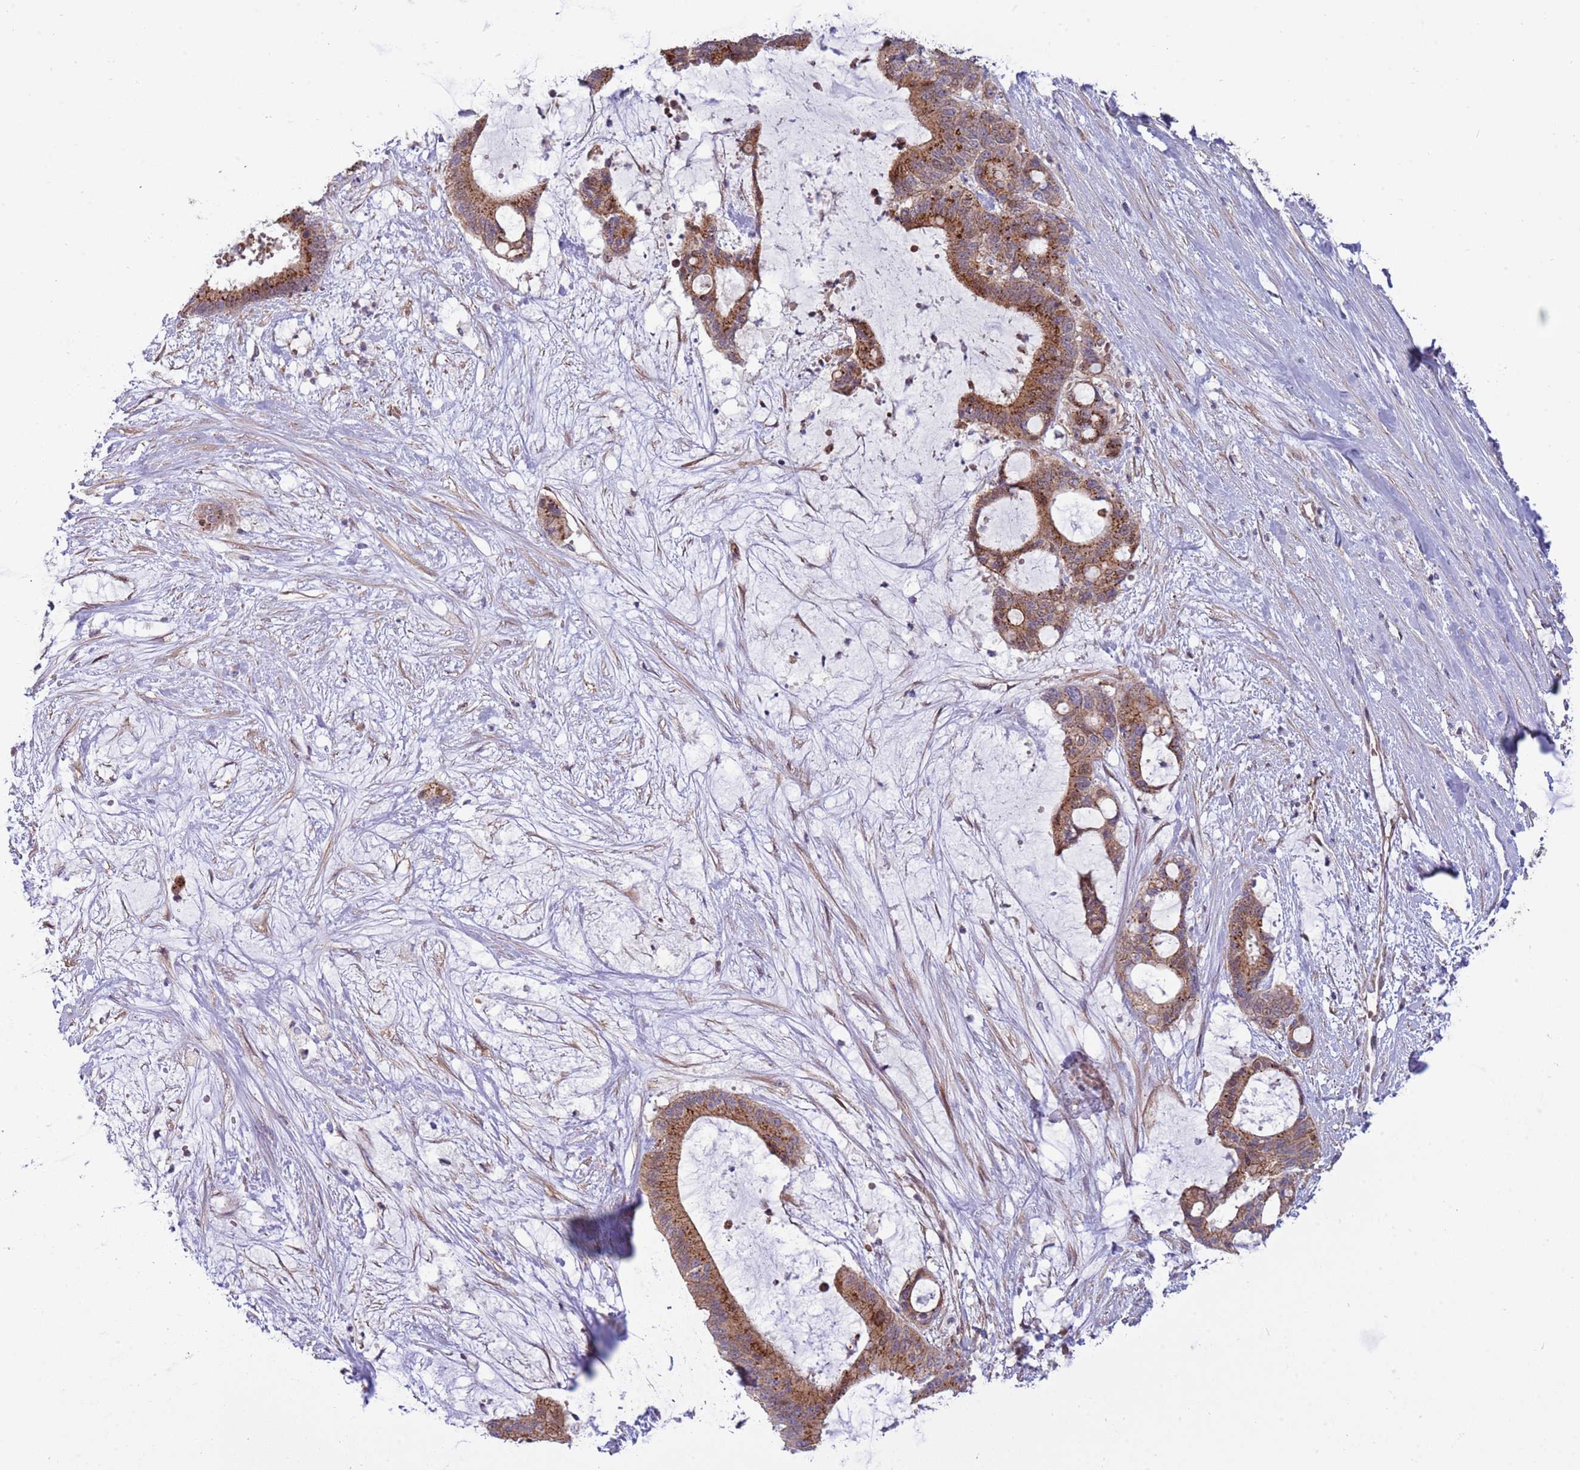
{"staining": {"intensity": "strong", "quantity": ">75%", "location": "cytoplasmic/membranous"}, "tissue": "liver cancer", "cell_type": "Tumor cells", "image_type": "cancer", "snomed": [{"axis": "morphology", "description": "Normal tissue, NOS"}, {"axis": "morphology", "description": "Cholangiocarcinoma"}, {"axis": "topography", "description": "Liver"}, {"axis": "topography", "description": "Peripheral nerve tissue"}], "caption": "Protein expression analysis of liver cancer (cholangiocarcinoma) demonstrates strong cytoplasmic/membranous staining in about >75% of tumor cells. The protein of interest is shown in brown color, while the nuclei are stained blue.", "gene": "ITGB6", "patient": {"sex": "female", "age": 73}}